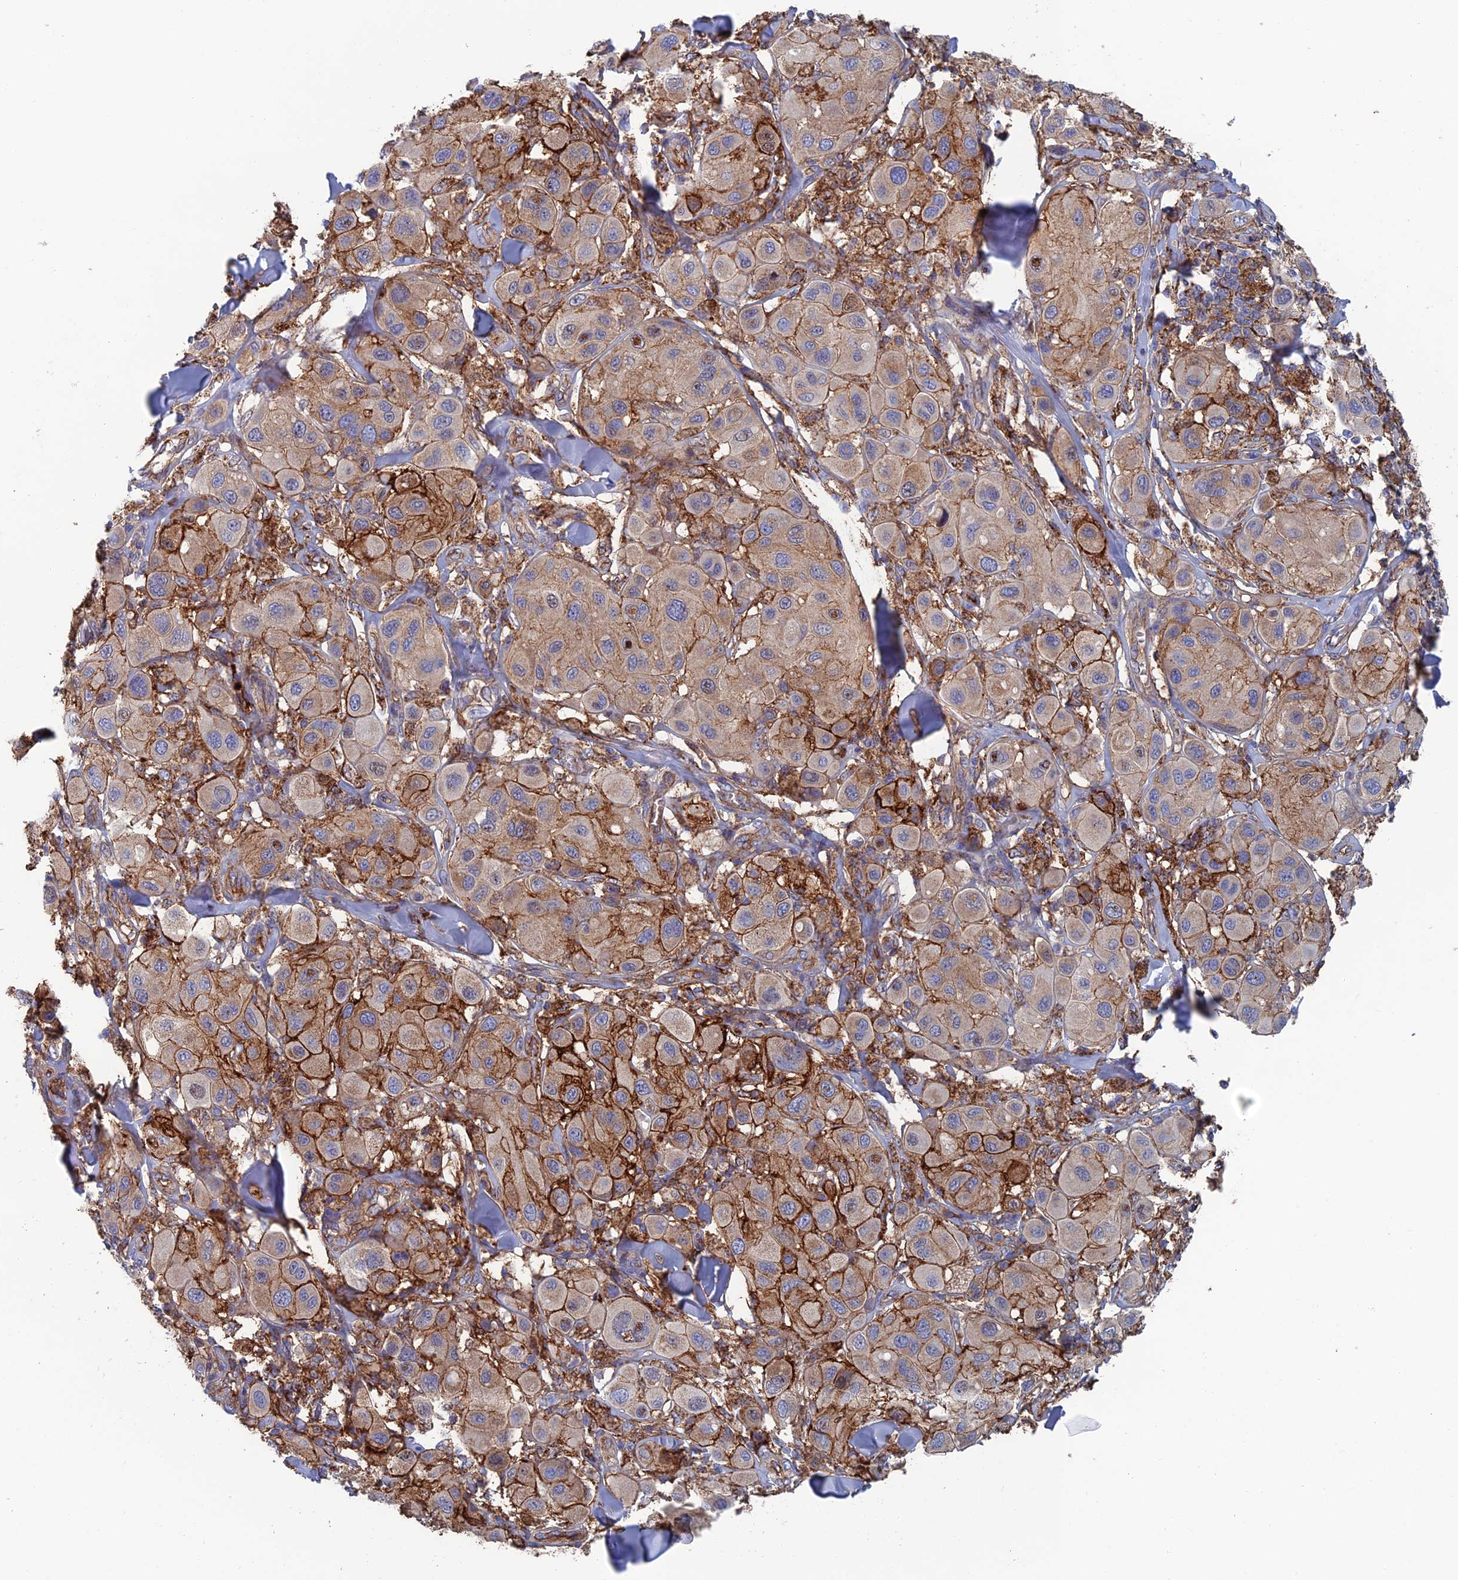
{"staining": {"intensity": "moderate", "quantity": "25%-75%", "location": "cytoplasmic/membranous,nuclear"}, "tissue": "melanoma", "cell_type": "Tumor cells", "image_type": "cancer", "snomed": [{"axis": "morphology", "description": "Malignant melanoma, Metastatic site"}, {"axis": "topography", "description": "Skin"}], "caption": "Immunohistochemistry (IHC) staining of malignant melanoma (metastatic site), which reveals medium levels of moderate cytoplasmic/membranous and nuclear staining in approximately 25%-75% of tumor cells indicating moderate cytoplasmic/membranous and nuclear protein positivity. The staining was performed using DAB (brown) for protein detection and nuclei were counterstained in hematoxylin (blue).", "gene": "SNX11", "patient": {"sex": "male", "age": 41}}